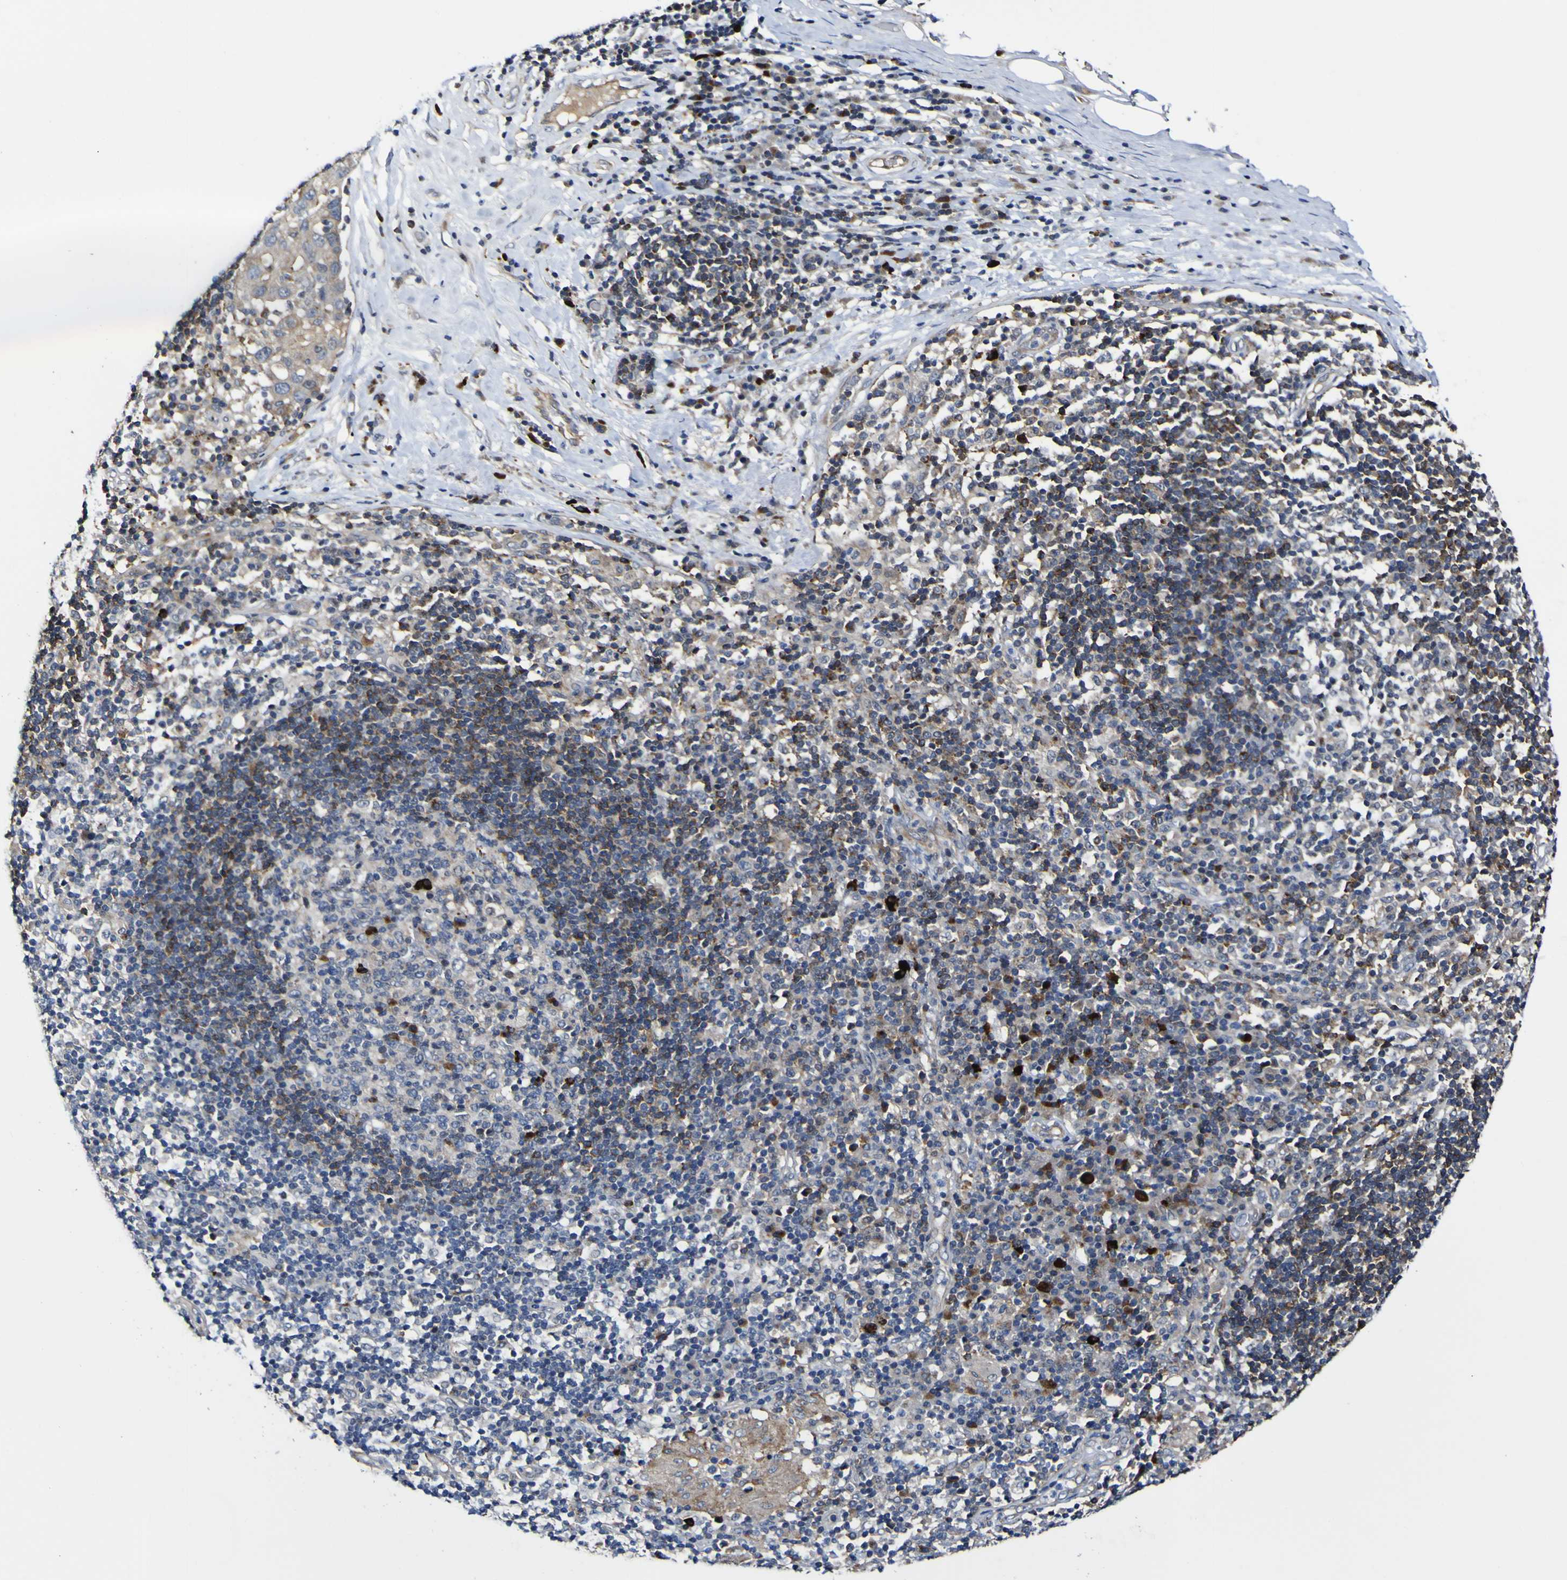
{"staining": {"intensity": "negative", "quantity": "none", "location": "none"}, "tissue": "adipose tissue", "cell_type": "Adipocytes", "image_type": "normal", "snomed": [{"axis": "morphology", "description": "Normal tissue, NOS"}, {"axis": "morphology", "description": "Adenocarcinoma, NOS"}, {"axis": "topography", "description": "Esophagus"}], "caption": "A micrograph of adipose tissue stained for a protein exhibits no brown staining in adipocytes. (Brightfield microscopy of DAB IHC at high magnification).", "gene": "CCL2", "patient": {"sex": "male", "age": 62}}